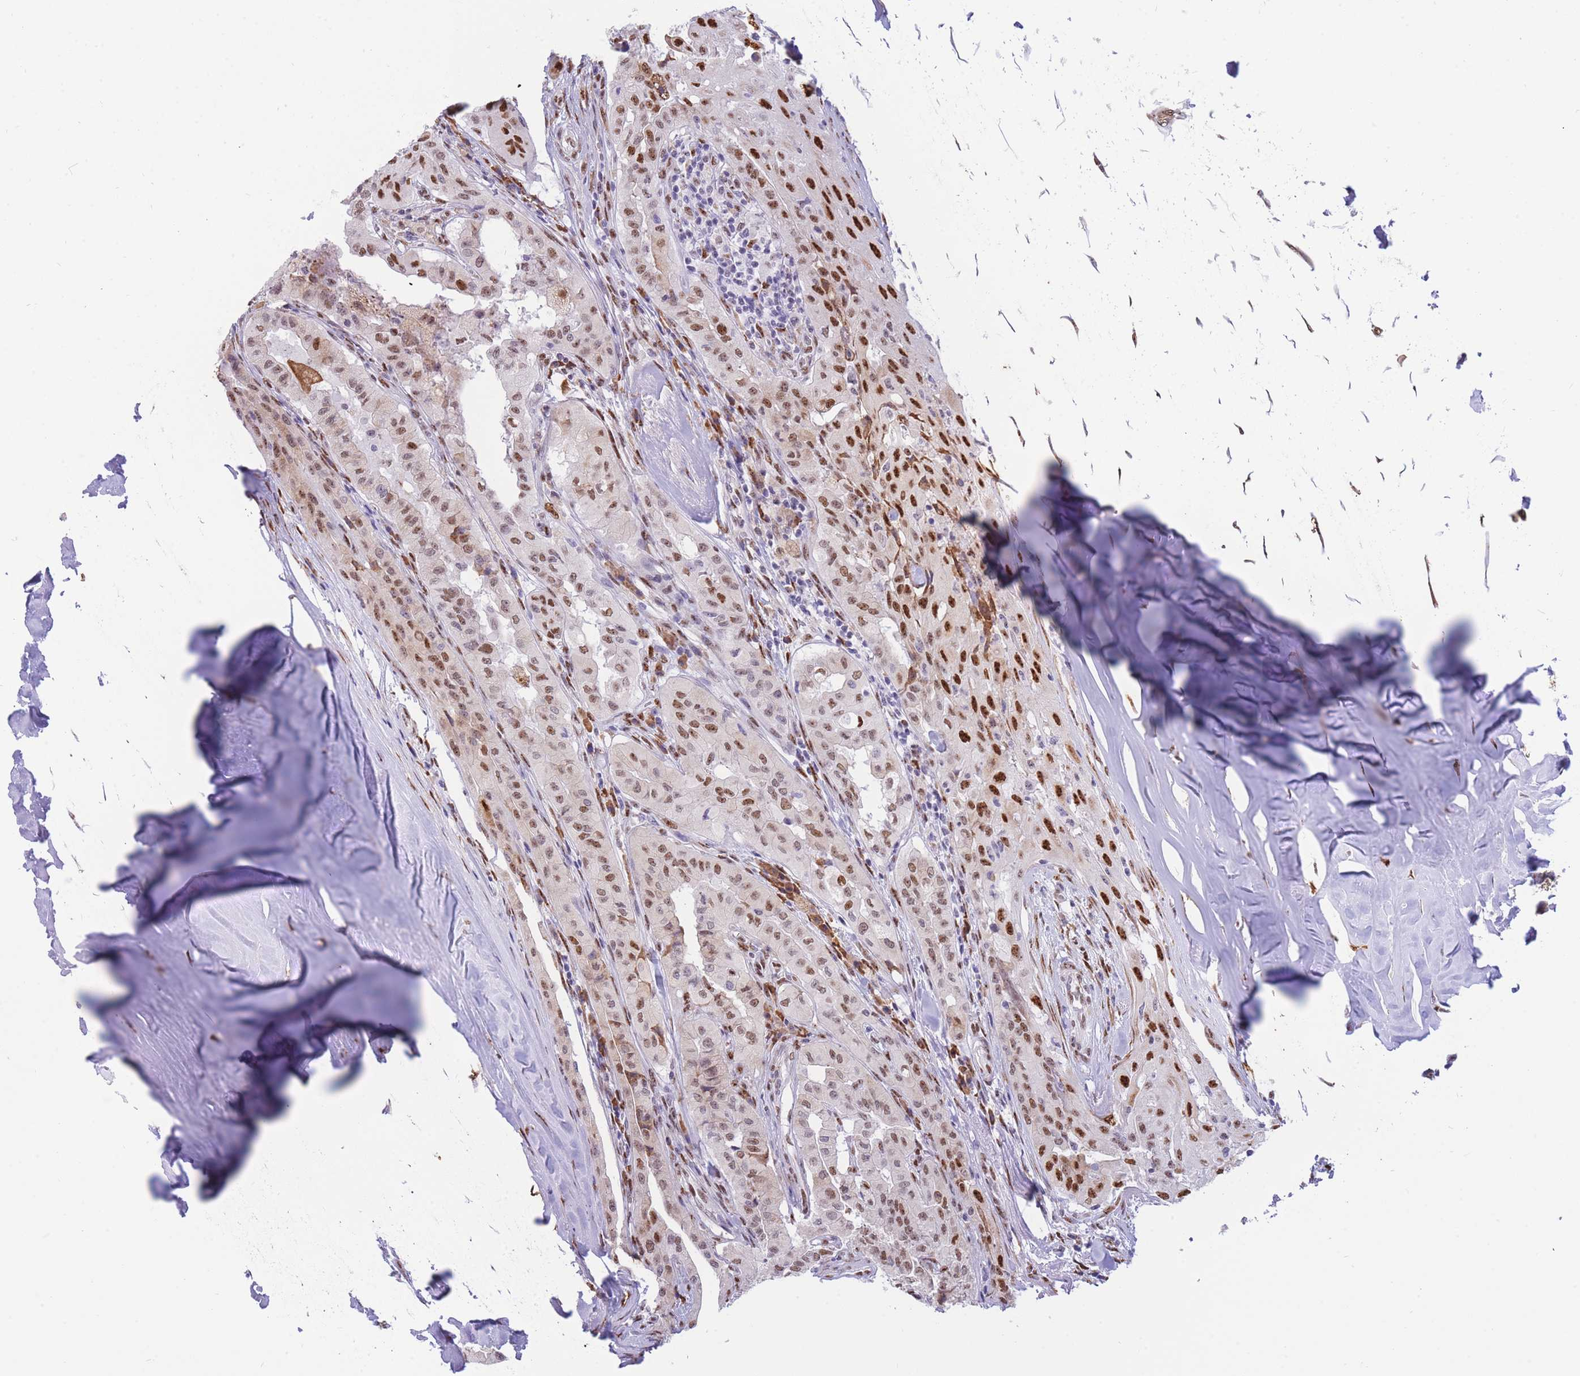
{"staining": {"intensity": "moderate", "quantity": "25%-75%", "location": "nuclear"}, "tissue": "thyroid cancer", "cell_type": "Tumor cells", "image_type": "cancer", "snomed": [{"axis": "morphology", "description": "Papillary adenocarcinoma, NOS"}, {"axis": "topography", "description": "Thyroid gland"}], "caption": "Immunohistochemistry of human thyroid cancer displays medium levels of moderate nuclear positivity in approximately 25%-75% of tumor cells.", "gene": "FAM153A", "patient": {"sex": "female", "age": 59}}